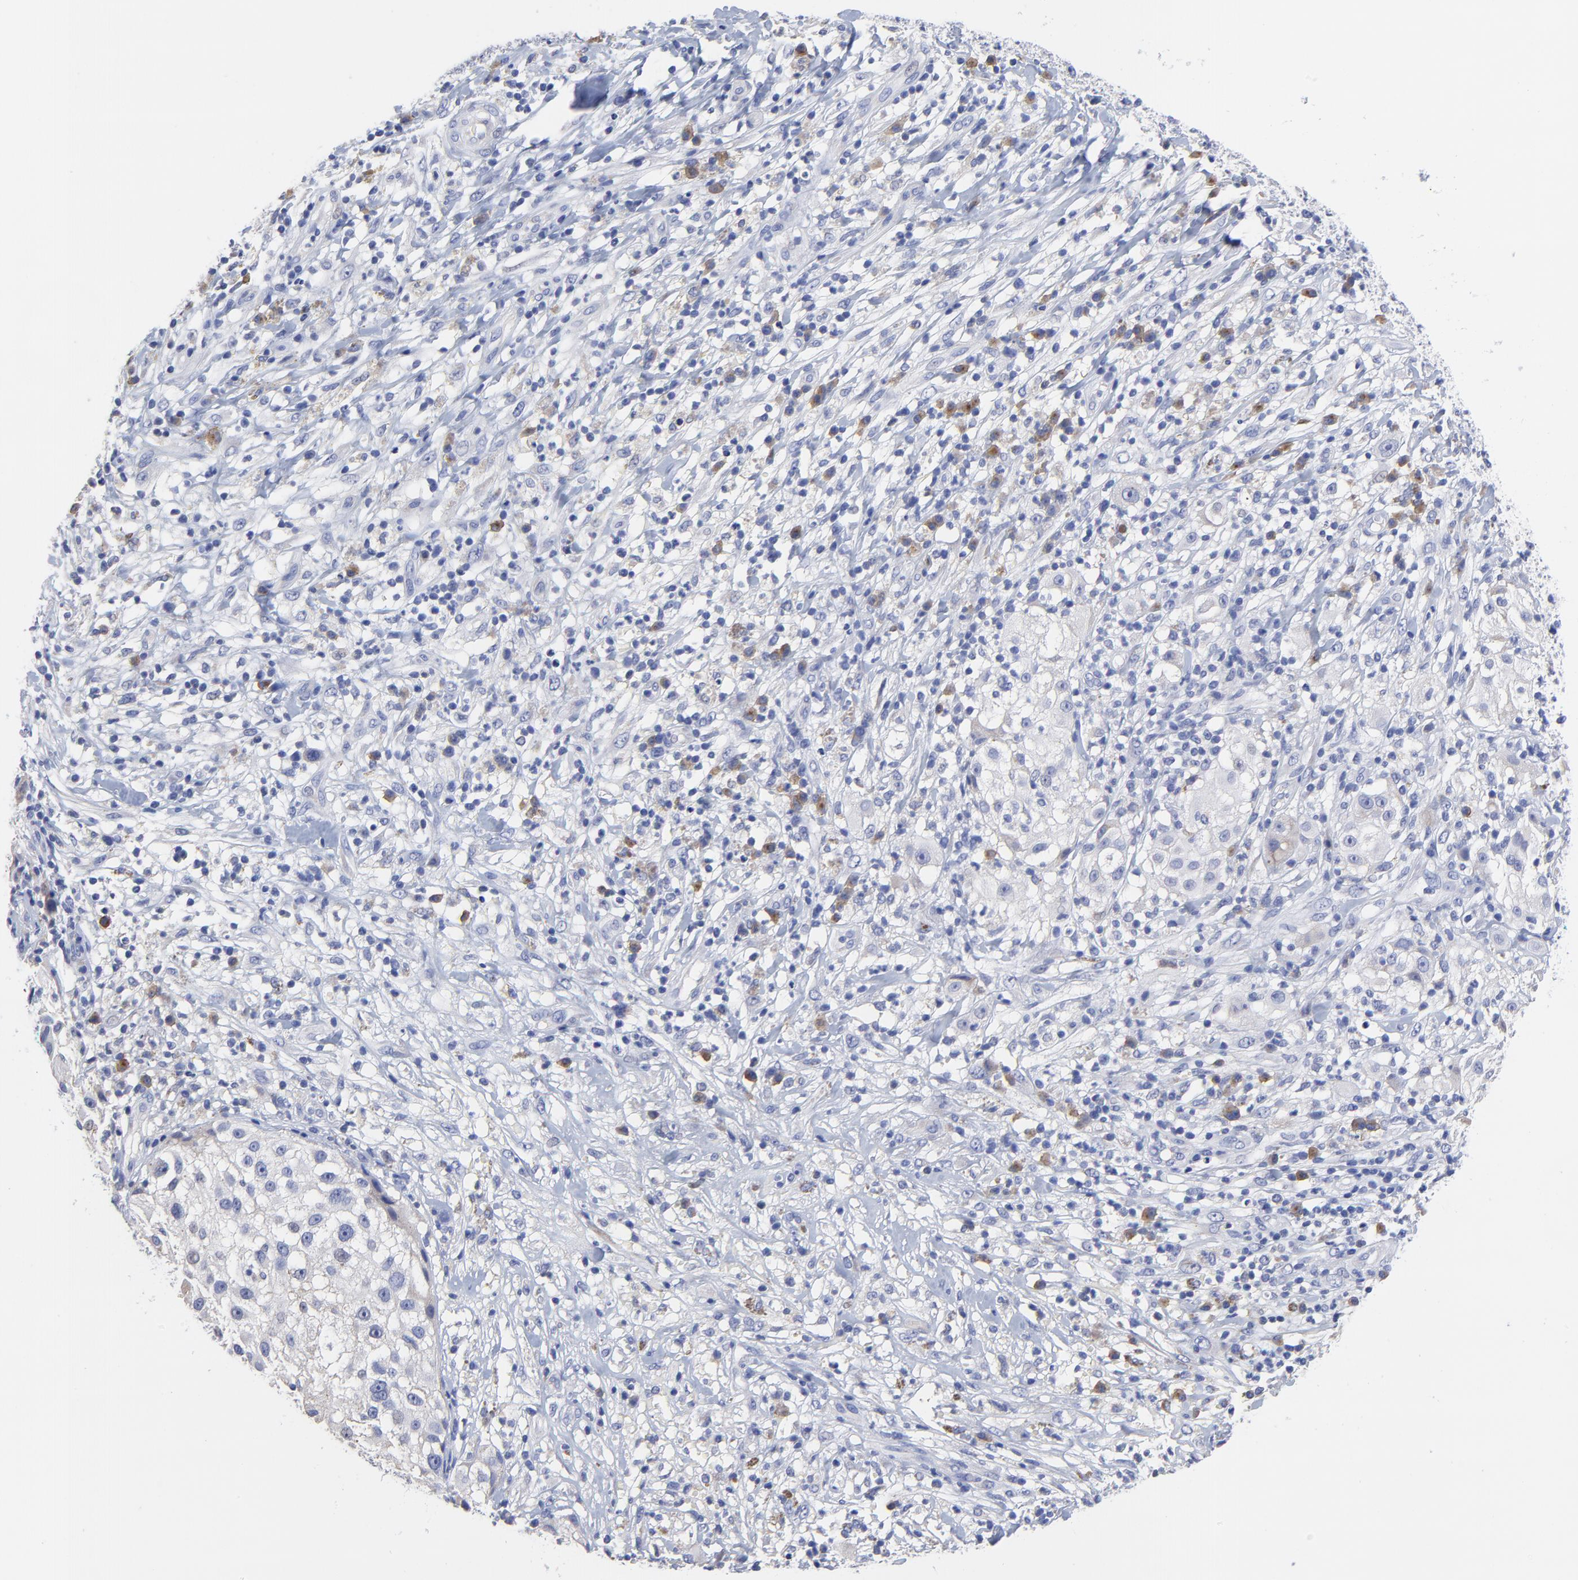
{"staining": {"intensity": "negative", "quantity": "none", "location": "none"}, "tissue": "melanoma", "cell_type": "Tumor cells", "image_type": "cancer", "snomed": [{"axis": "morphology", "description": "Necrosis, NOS"}, {"axis": "morphology", "description": "Malignant melanoma, NOS"}, {"axis": "topography", "description": "Skin"}], "caption": "Immunohistochemistry of melanoma displays no staining in tumor cells.", "gene": "LAX1", "patient": {"sex": "female", "age": 87}}